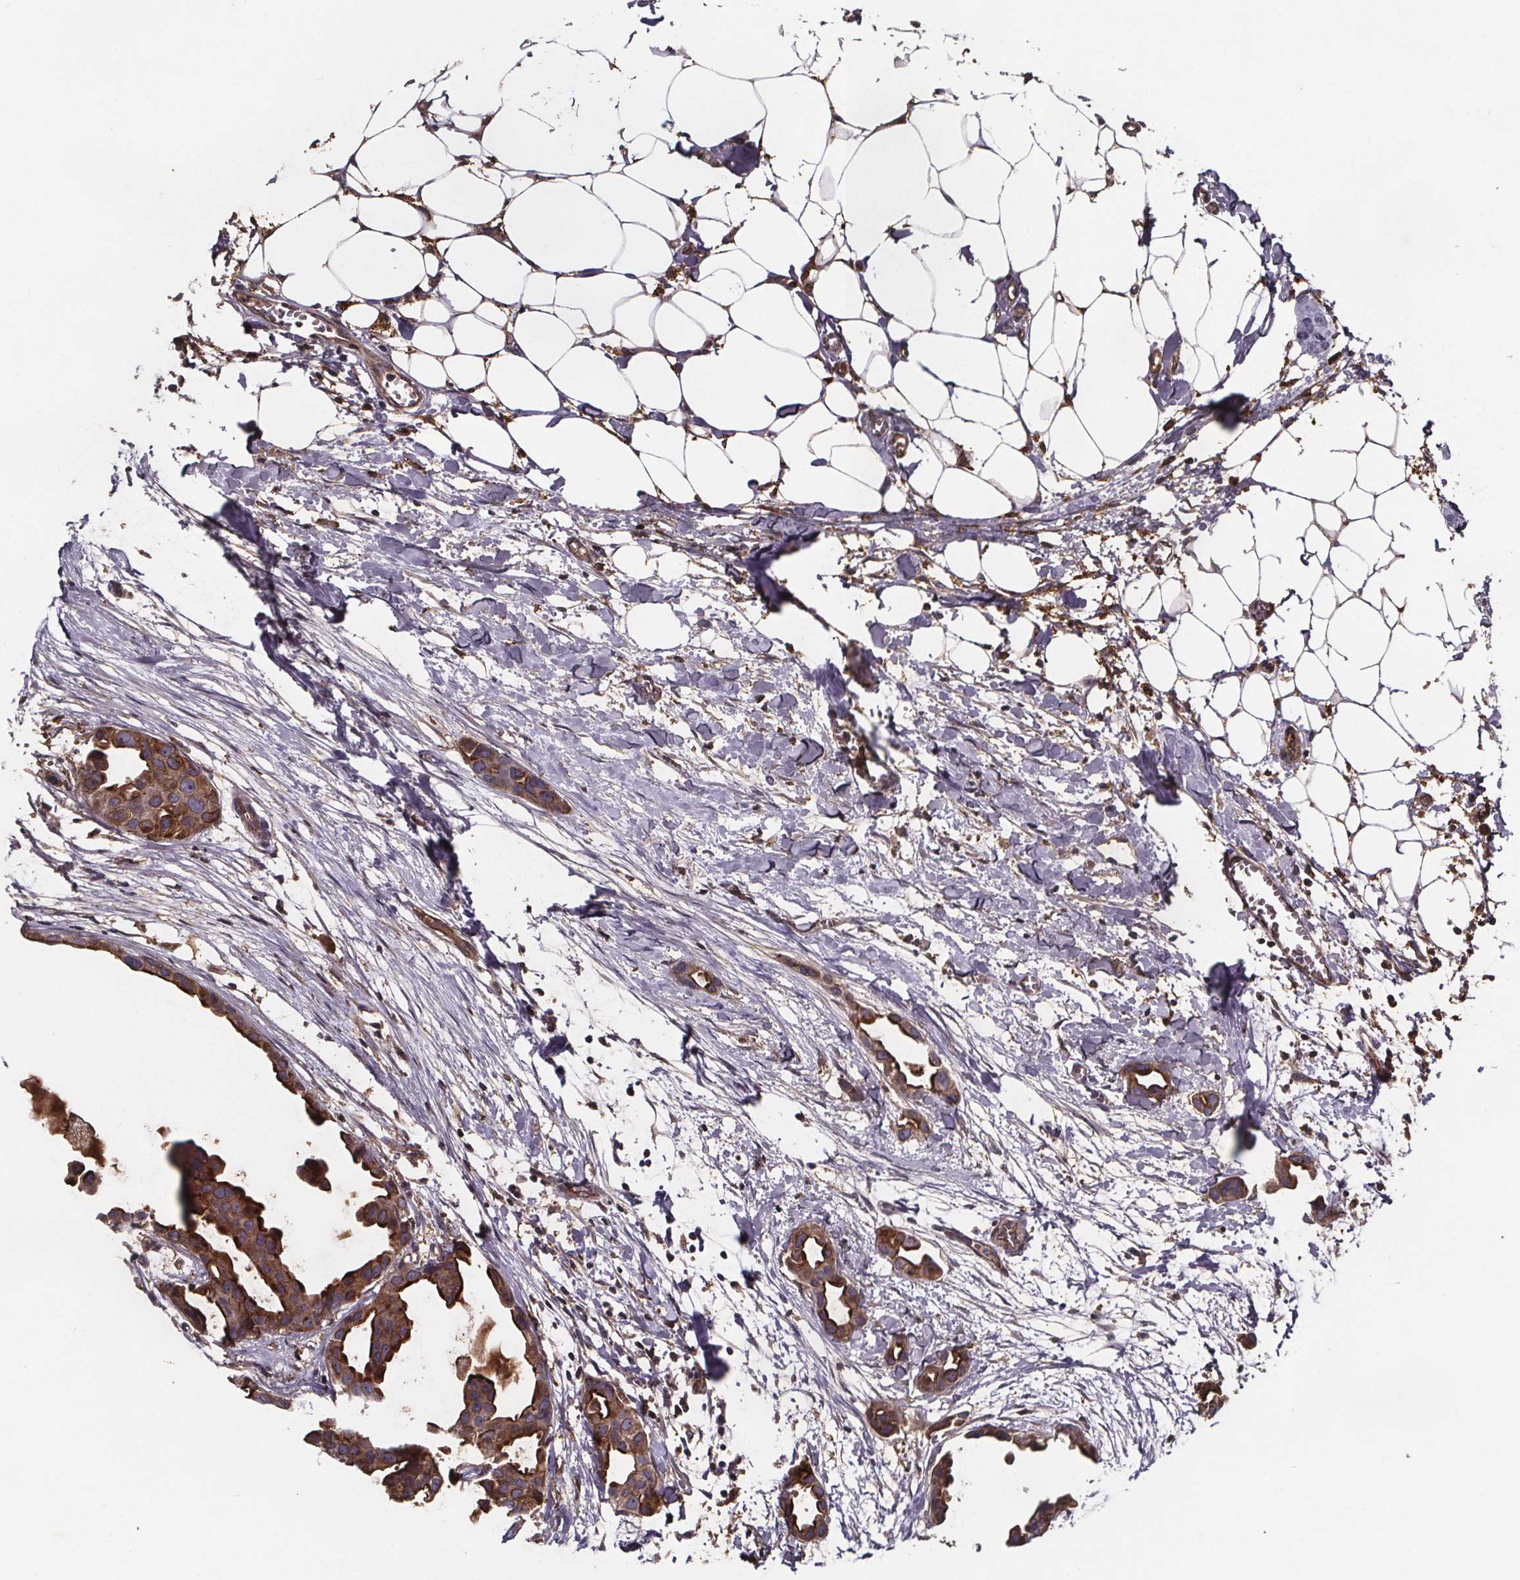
{"staining": {"intensity": "strong", "quantity": ">75%", "location": "cytoplasmic/membranous"}, "tissue": "breast cancer", "cell_type": "Tumor cells", "image_type": "cancer", "snomed": [{"axis": "morphology", "description": "Duct carcinoma"}, {"axis": "topography", "description": "Breast"}], "caption": "This image displays immunohistochemistry staining of invasive ductal carcinoma (breast), with high strong cytoplasmic/membranous positivity in about >75% of tumor cells.", "gene": "FASTKD3", "patient": {"sex": "female", "age": 38}}